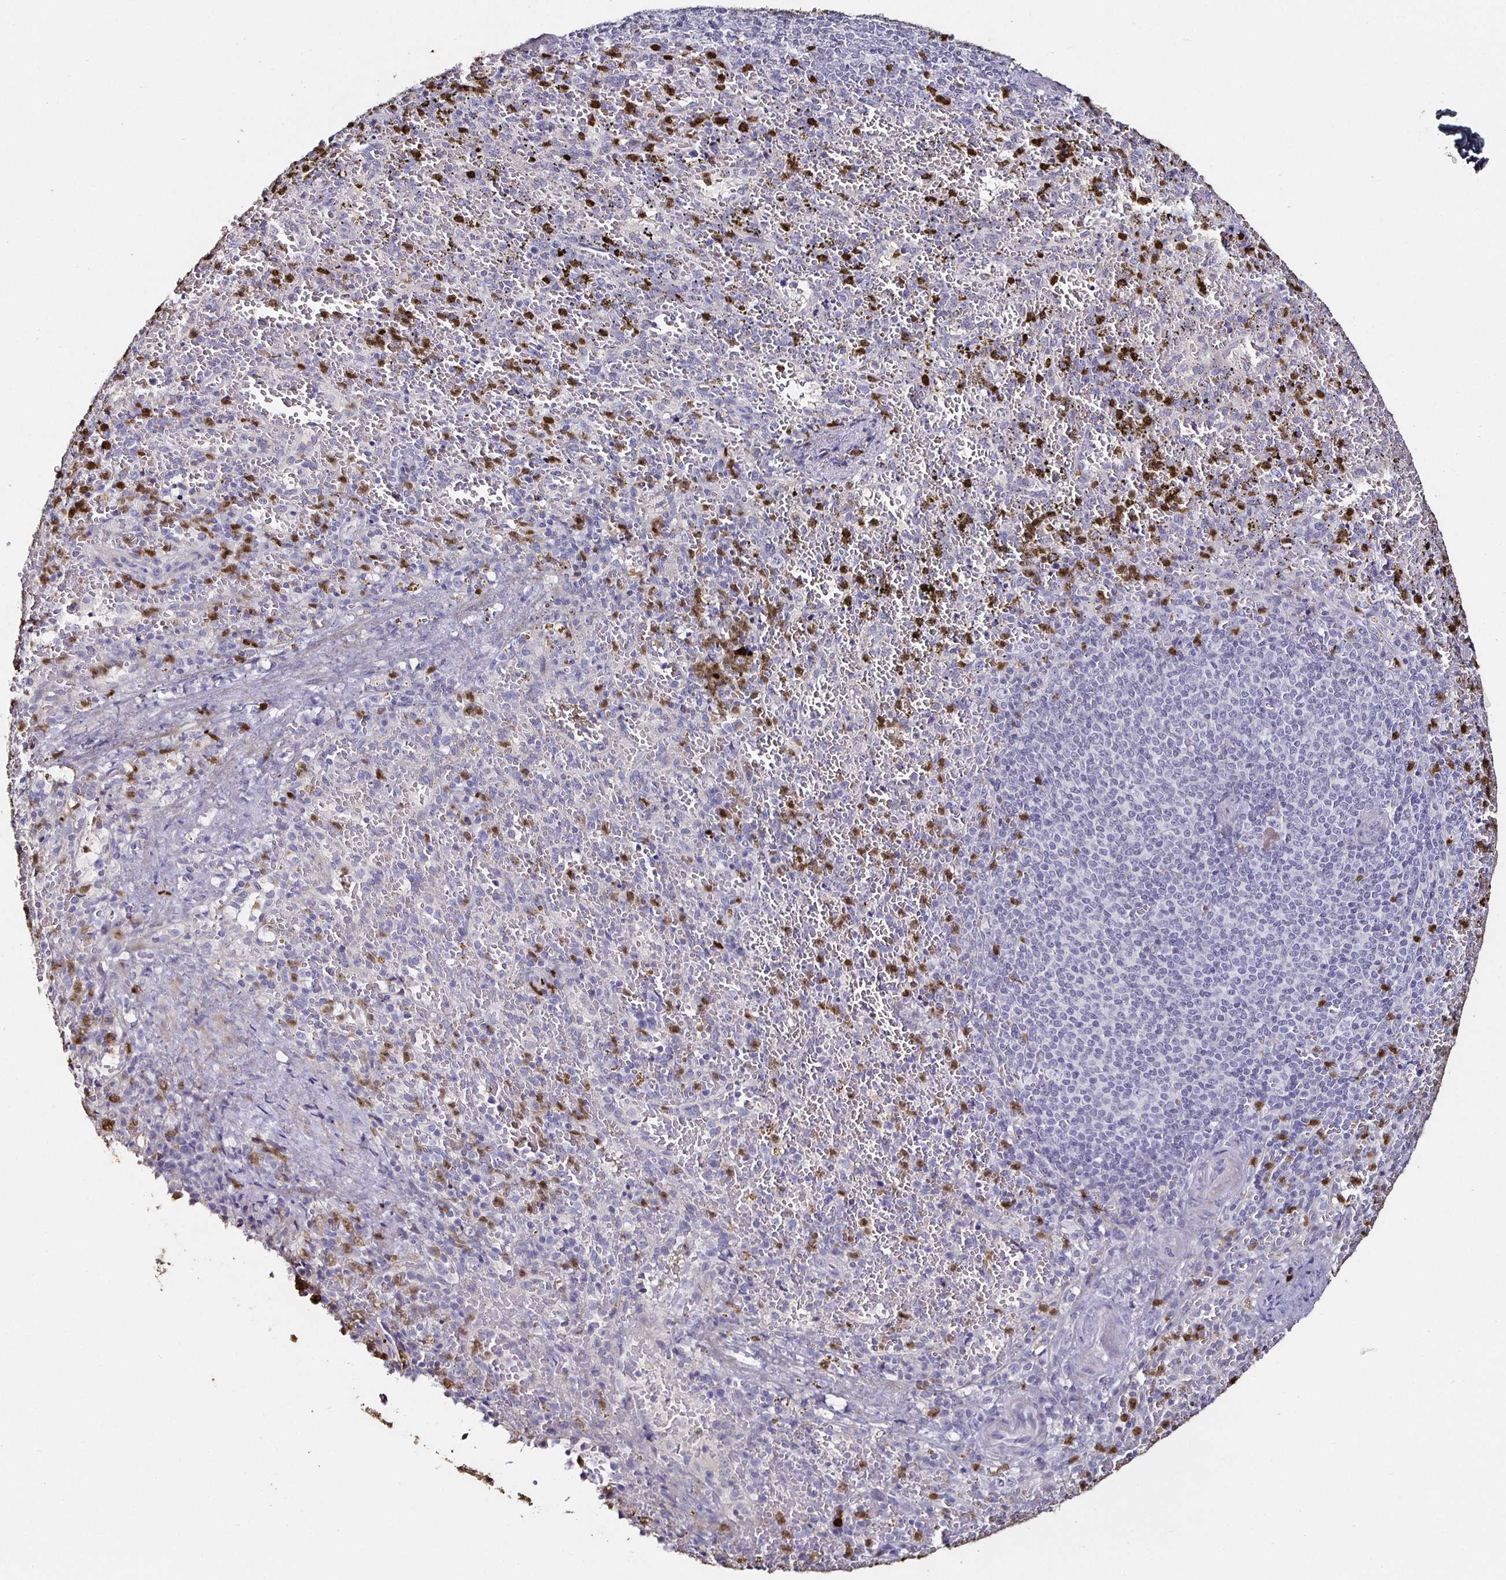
{"staining": {"intensity": "moderate", "quantity": "25%-75%", "location": "cytoplasmic/membranous"}, "tissue": "spleen", "cell_type": "Cells in red pulp", "image_type": "normal", "snomed": [{"axis": "morphology", "description": "Normal tissue, NOS"}, {"axis": "topography", "description": "Spleen"}], "caption": "Cells in red pulp display medium levels of moderate cytoplasmic/membranous positivity in approximately 25%-75% of cells in normal human spleen. Immunohistochemistry (ihc) stains the protein of interest in brown and the nuclei are stained blue.", "gene": "TLR4", "patient": {"sex": "female", "age": 50}}